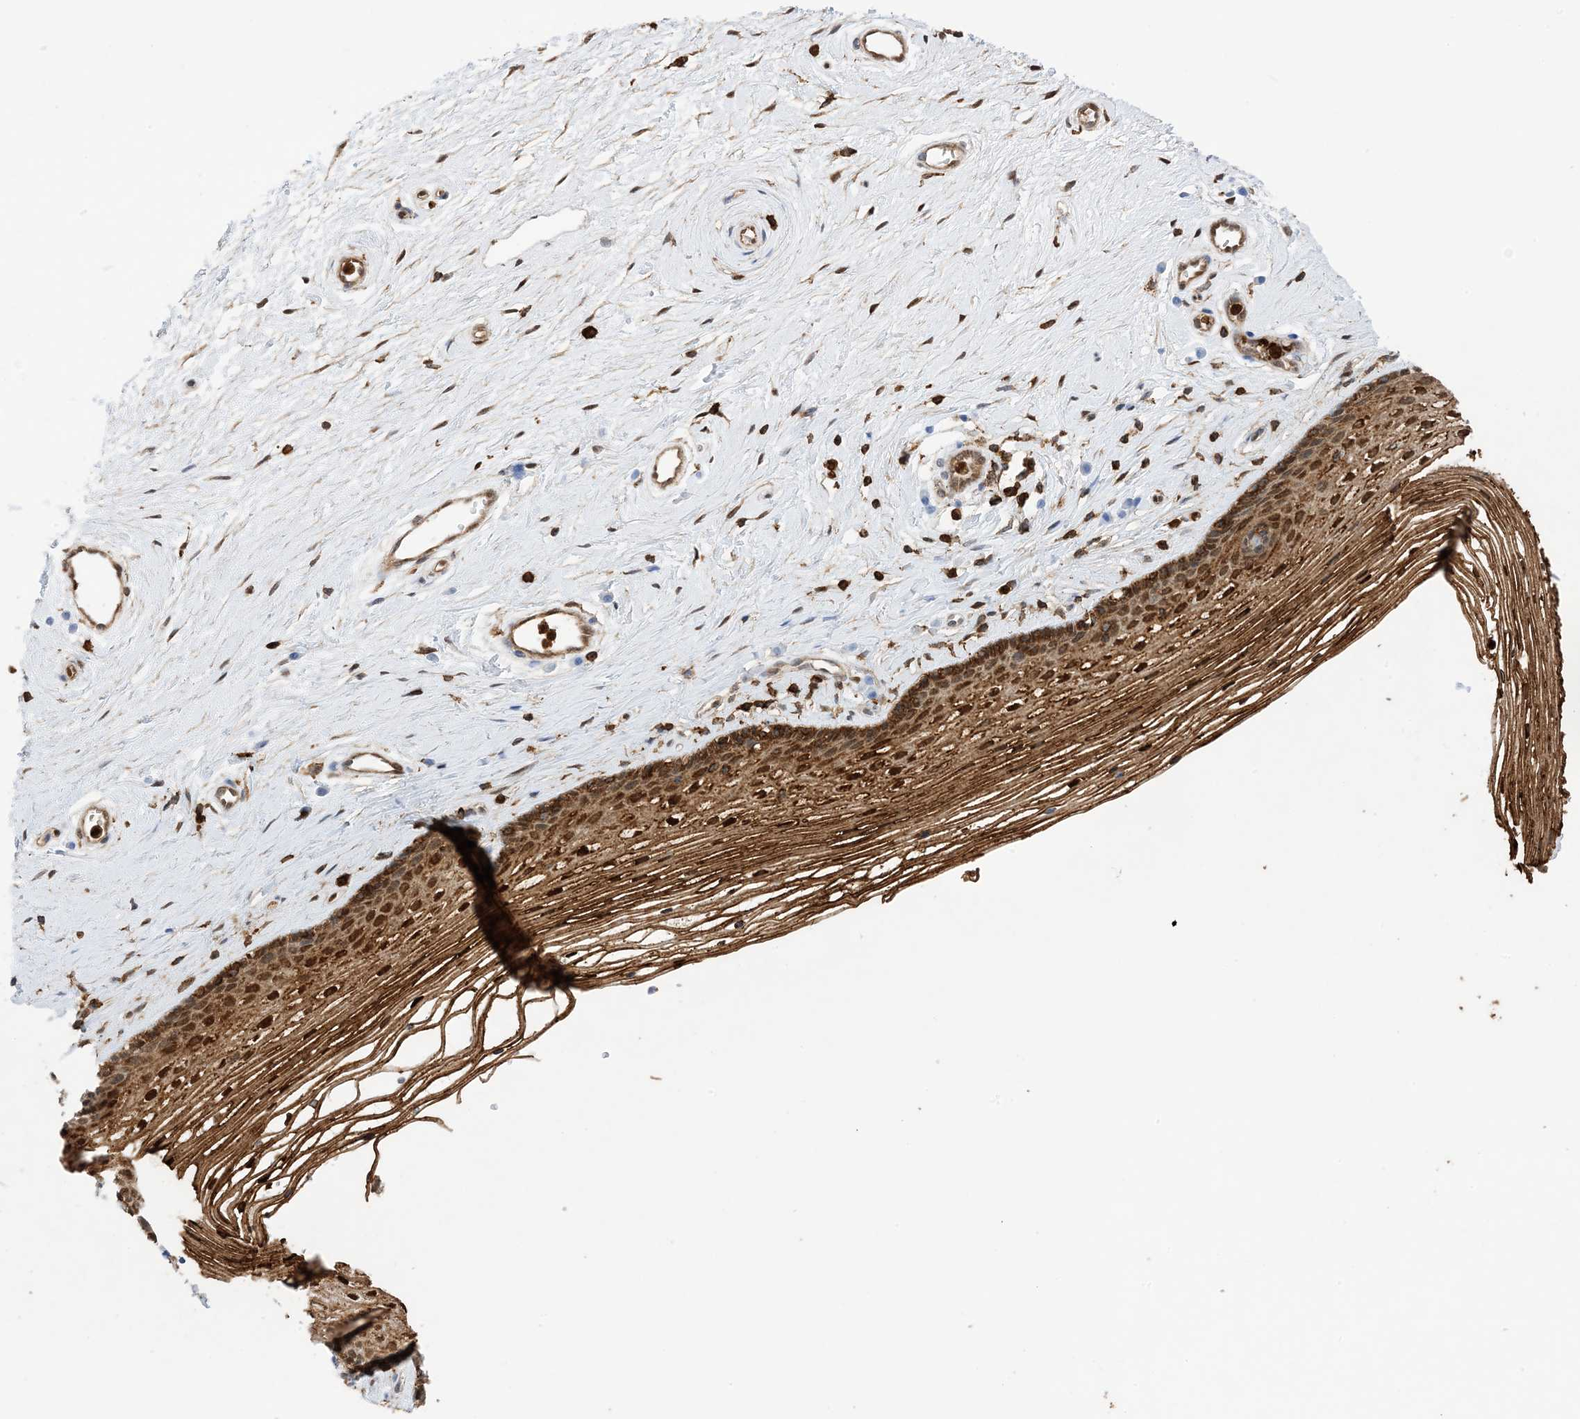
{"staining": {"intensity": "strong", "quantity": ">75%", "location": "cytoplasmic/membranous,nuclear"}, "tissue": "vagina", "cell_type": "Squamous epithelial cells", "image_type": "normal", "snomed": [{"axis": "morphology", "description": "Normal tissue, NOS"}, {"axis": "topography", "description": "Vagina"}], "caption": "This is a histology image of IHC staining of benign vagina, which shows strong positivity in the cytoplasmic/membranous,nuclear of squamous epithelial cells.", "gene": "ANXA1", "patient": {"sex": "female", "age": 46}}